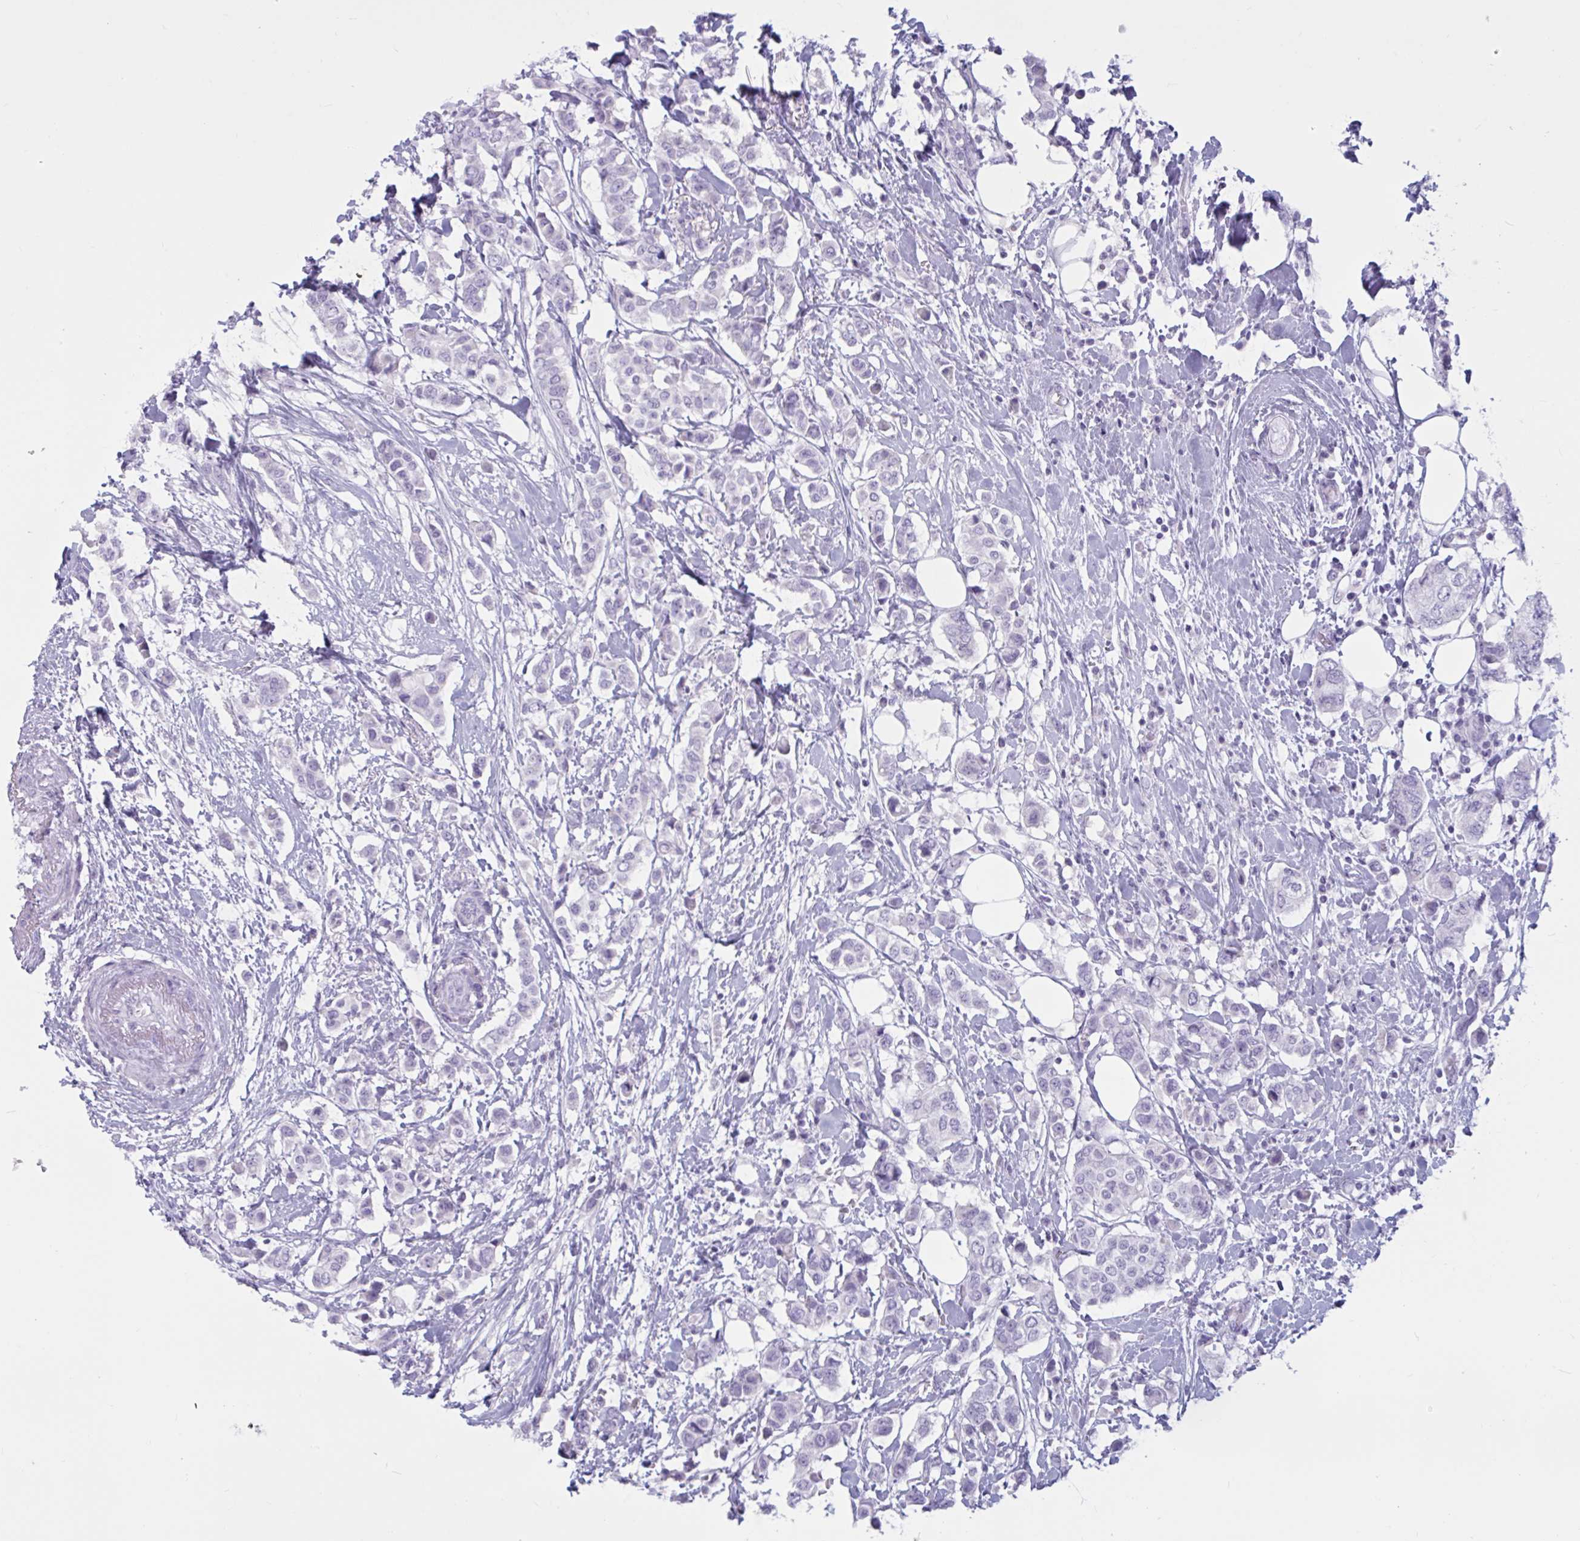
{"staining": {"intensity": "negative", "quantity": "none", "location": "none"}, "tissue": "breast cancer", "cell_type": "Tumor cells", "image_type": "cancer", "snomed": [{"axis": "morphology", "description": "Lobular carcinoma"}, {"axis": "topography", "description": "Breast"}], "caption": "Immunohistochemistry of human breast lobular carcinoma exhibits no expression in tumor cells.", "gene": "BBS10", "patient": {"sex": "female", "age": 51}}